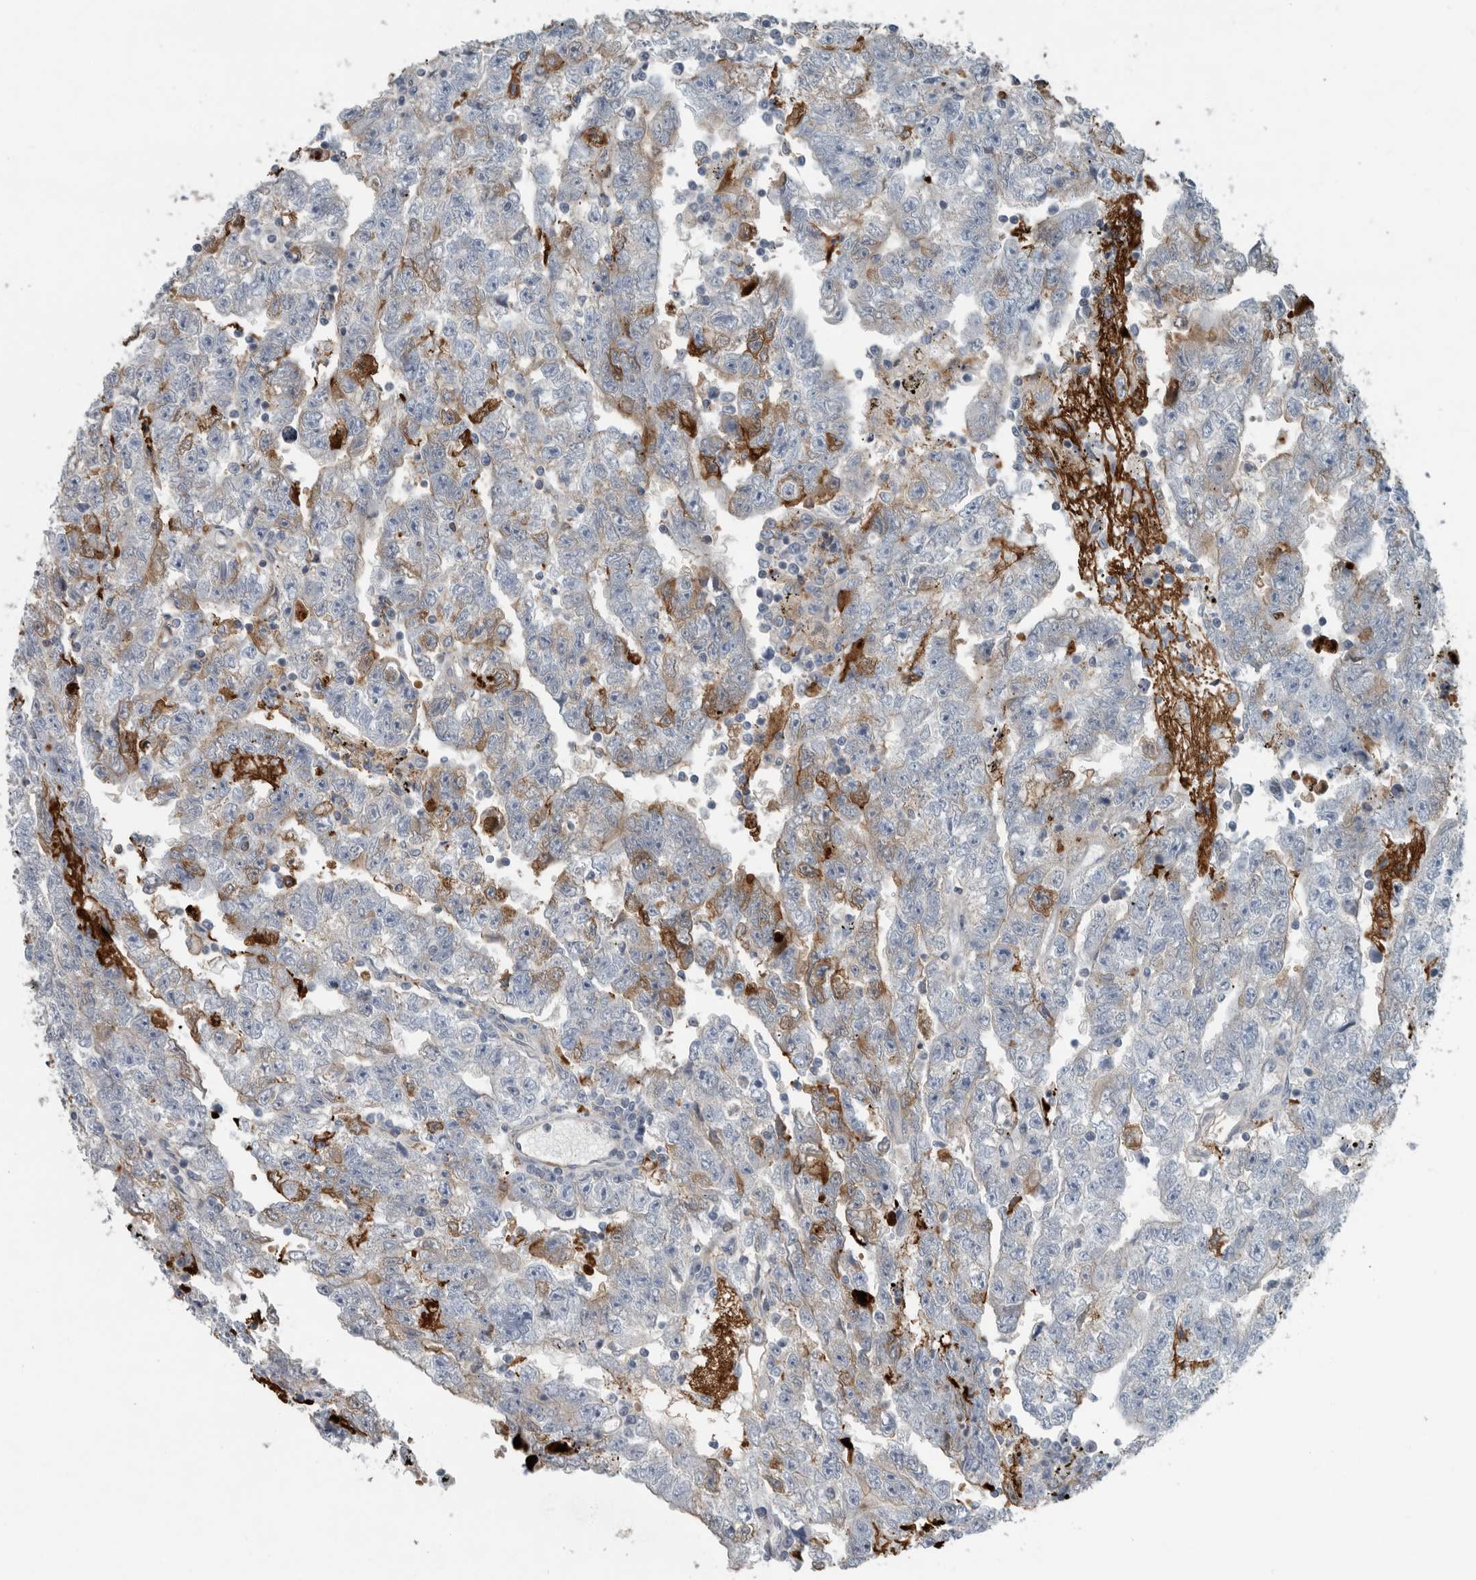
{"staining": {"intensity": "negative", "quantity": "none", "location": "none"}, "tissue": "testis cancer", "cell_type": "Tumor cells", "image_type": "cancer", "snomed": [{"axis": "morphology", "description": "Carcinoma, Embryonal, NOS"}, {"axis": "topography", "description": "Testis"}], "caption": "This is an immunohistochemistry (IHC) micrograph of testis cancer. There is no expression in tumor cells.", "gene": "MPP3", "patient": {"sex": "male", "age": 25}}